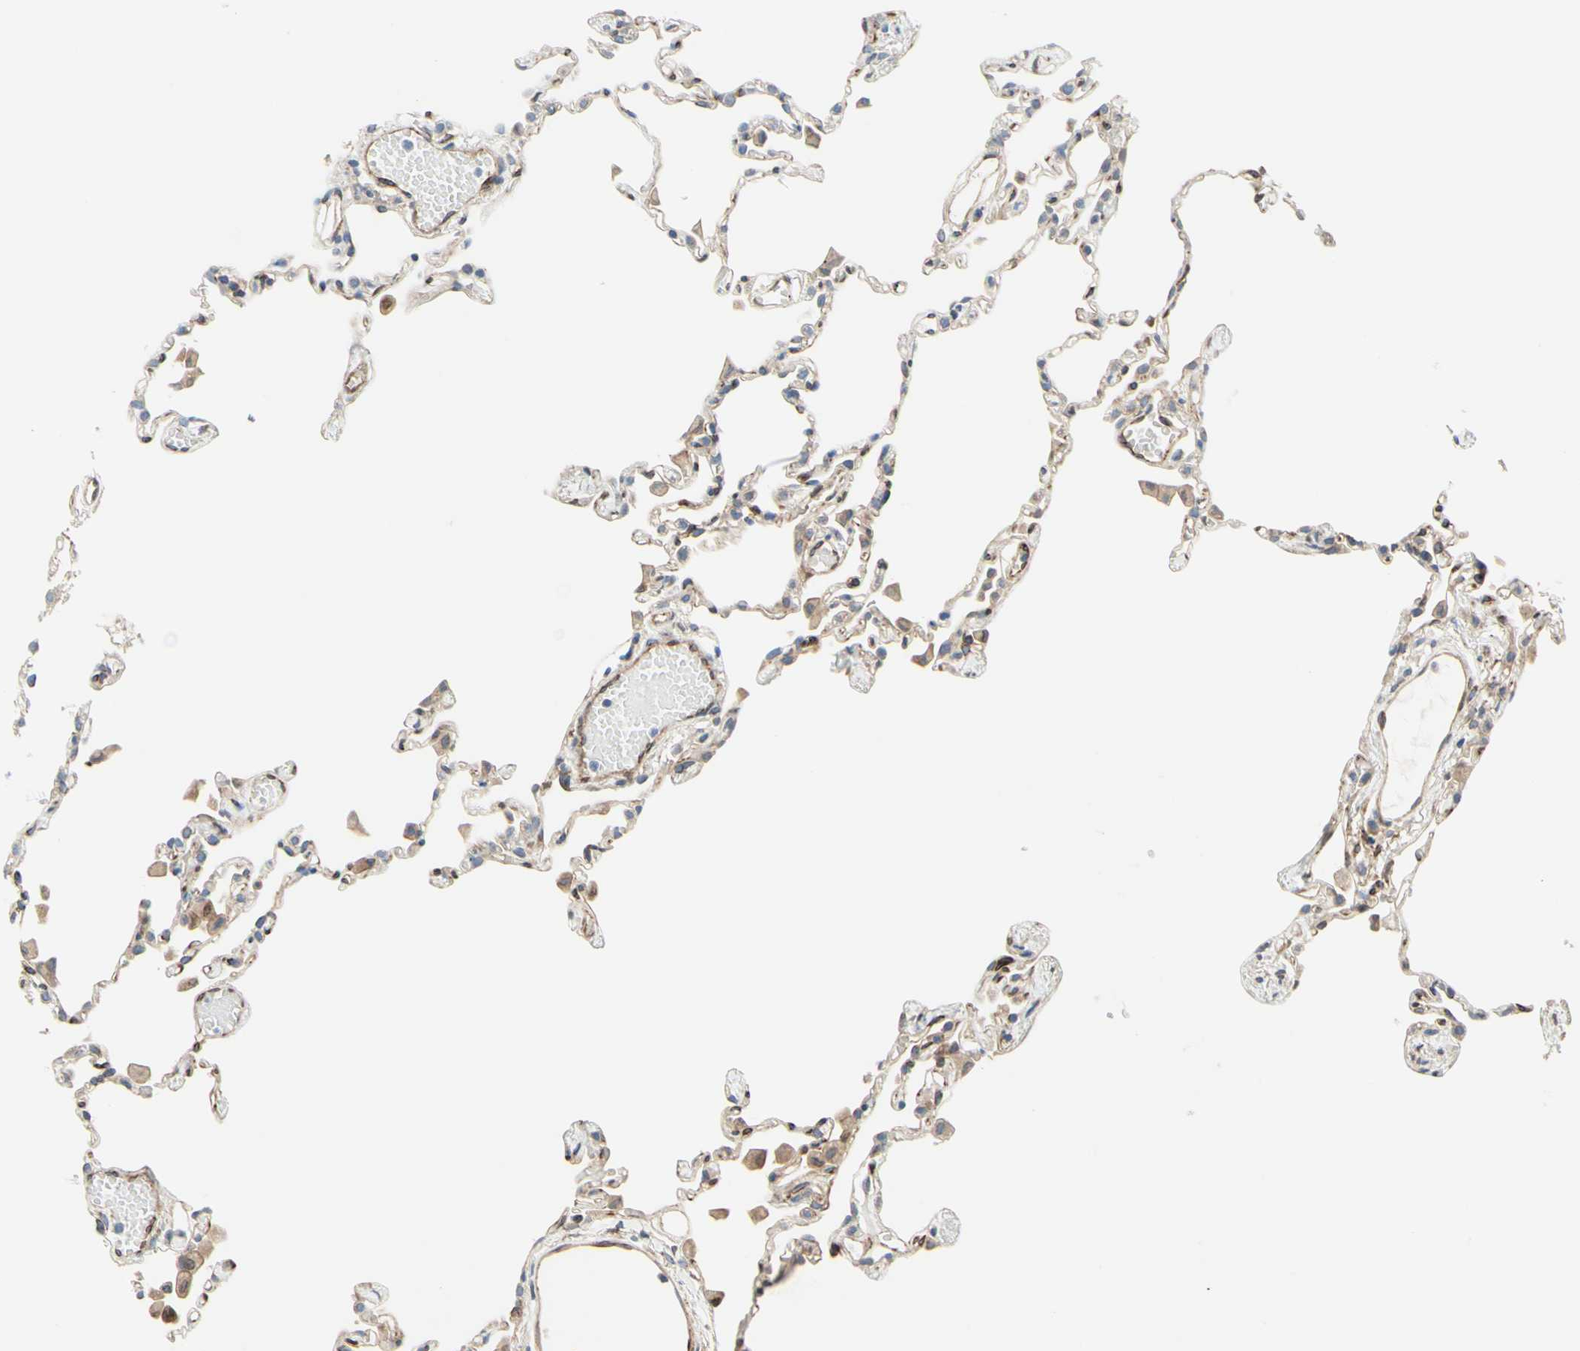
{"staining": {"intensity": "weak", "quantity": "25%-75%", "location": "cytoplasmic/membranous"}, "tissue": "lung", "cell_type": "Alveolar cells", "image_type": "normal", "snomed": [{"axis": "morphology", "description": "Normal tissue, NOS"}, {"axis": "topography", "description": "Lung"}], "caption": "Lung stained with DAB immunohistochemistry demonstrates low levels of weak cytoplasmic/membranous expression in about 25%-75% of alveolar cells. (brown staining indicates protein expression, while blue staining denotes nuclei).", "gene": "TRAF2", "patient": {"sex": "female", "age": 49}}